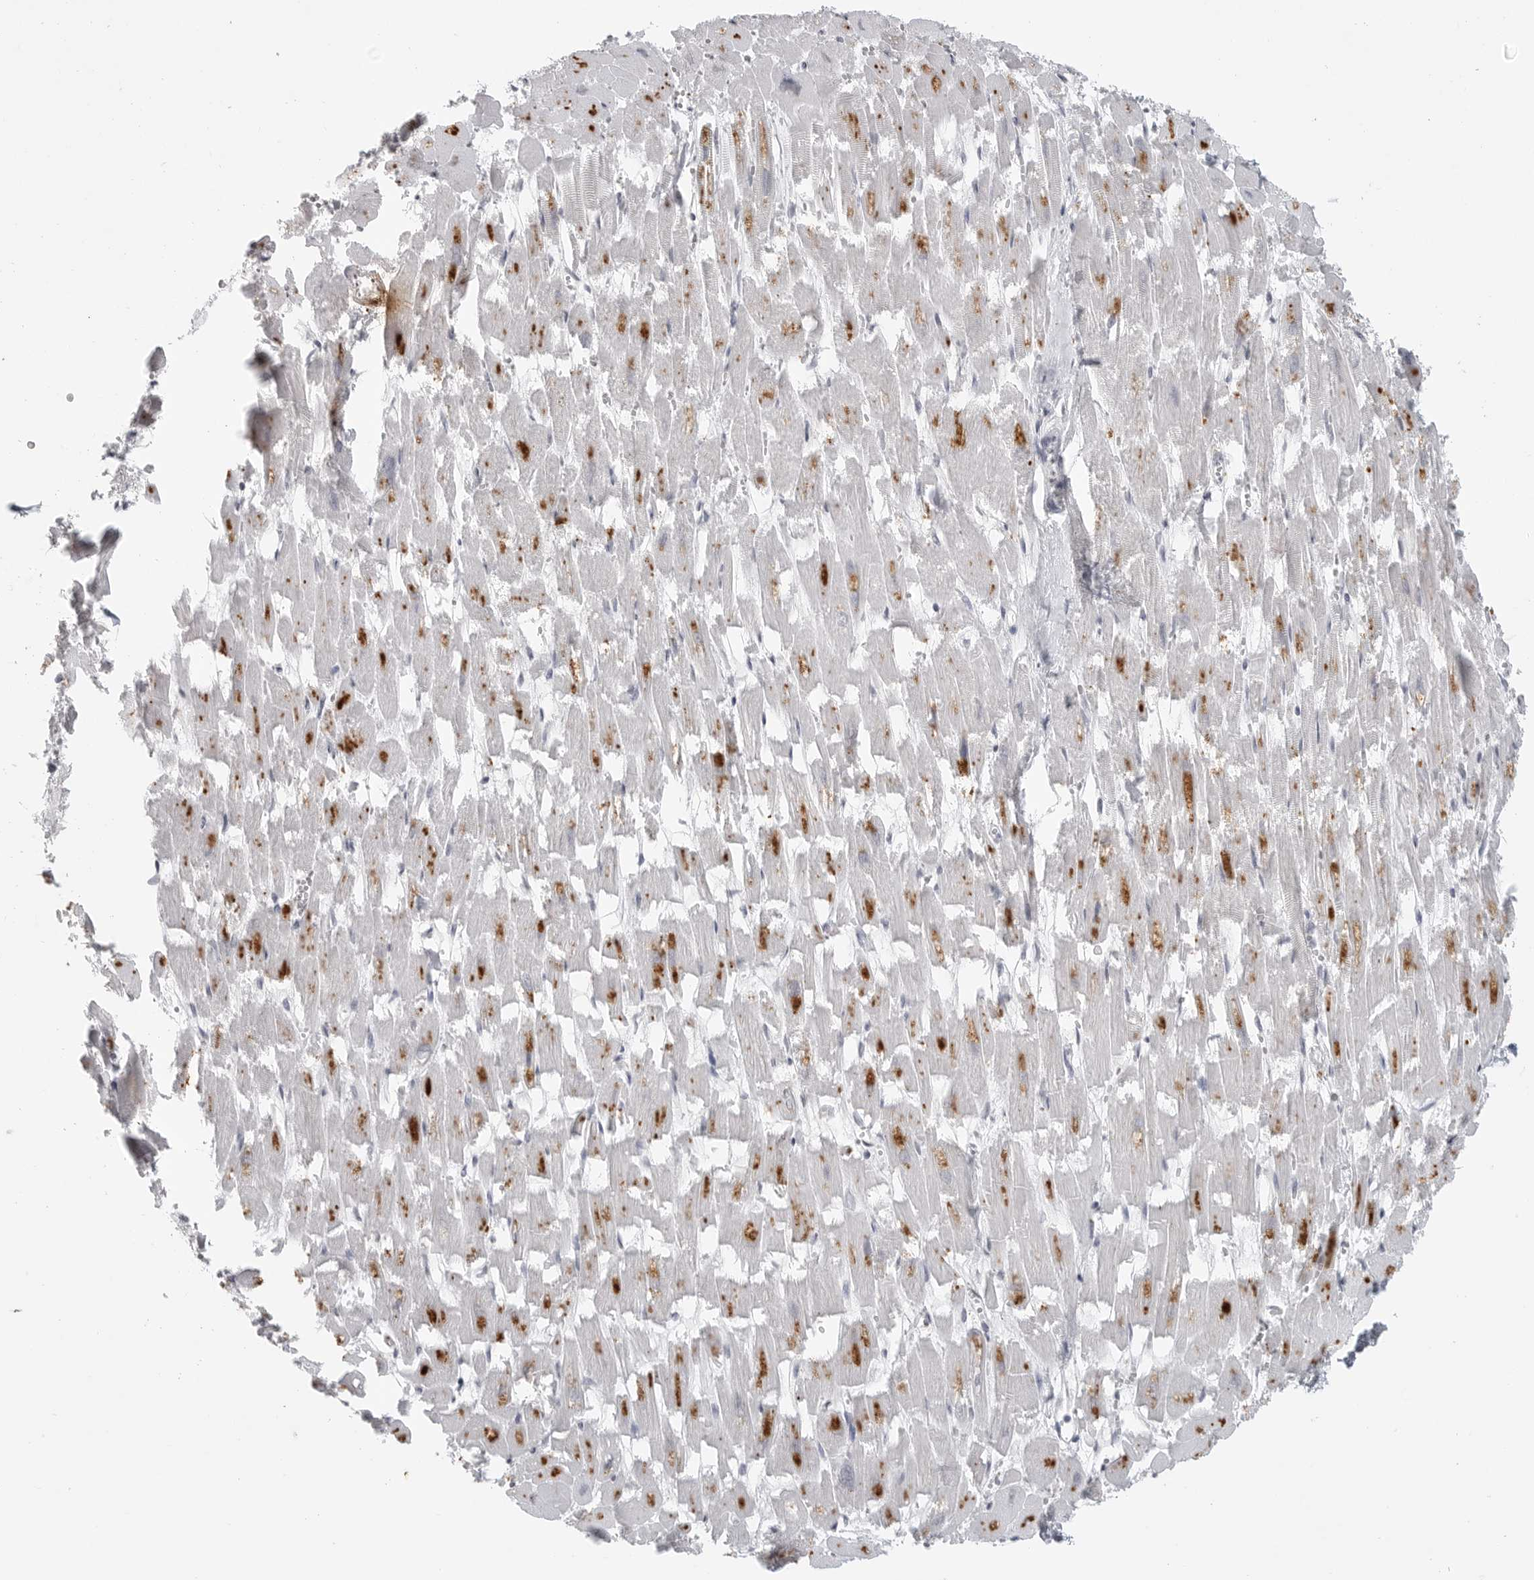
{"staining": {"intensity": "moderate", "quantity": "<25%", "location": "cytoplasmic/membranous"}, "tissue": "heart muscle", "cell_type": "Cardiomyocytes", "image_type": "normal", "snomed": [{"axis": "morphology", "description": "Normal tissue, NOS"}, {"axis": "topography", "description": "Heart"}], "caption": "A high-resolution micrograph shows IHC staining of normal heart muscle, which reveals moderate cytoplasmic/membranous positivity in approximately <25% of cardiomyocytes.", "gene": "PRSS1", "patient": {"sex": "male", "age": 54}}